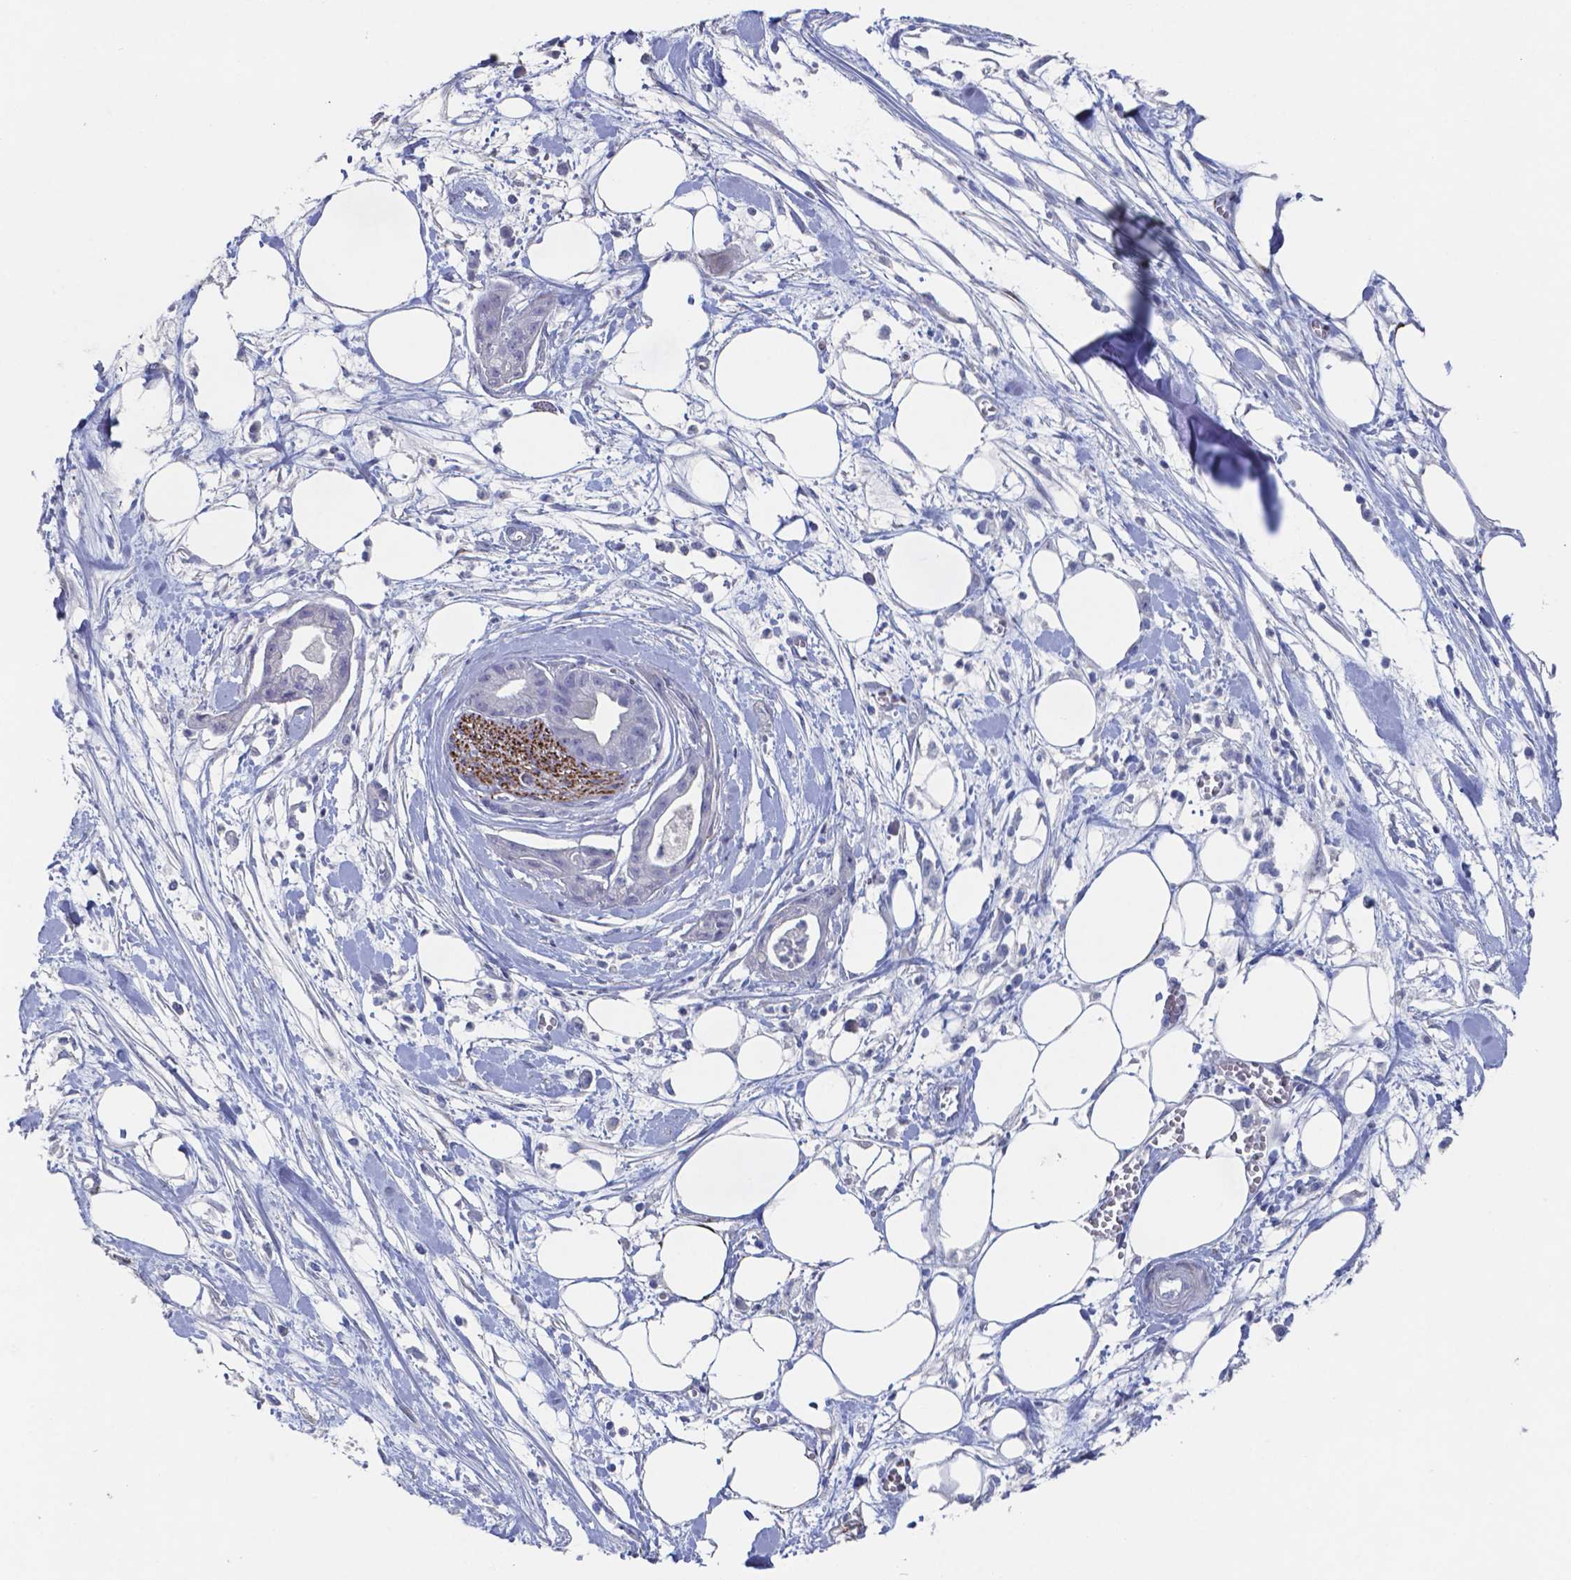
{"staining": {"intensity": "negative", "quantity": "none", "location": "none"}, "tissue": "pancreatic cancer", "cell_type": "Tumor cells", "image_type": "cancer", "snomed": [{"axis": "morphology", "description": "Normal tissue, NOS"}, {"axis": "morphology", "description": "Adenocarcinoma, NOS"}, {"axis": "topography", "description": "Lymph node"}, {"axis": "topography", "description": "Pancreas"}], "caption": "There is no significant positivity in tumor cells of pancreatic adenocarcinoma.", "gene": "PLA2R1", "patient": {"sex": "female", "age": 58}}